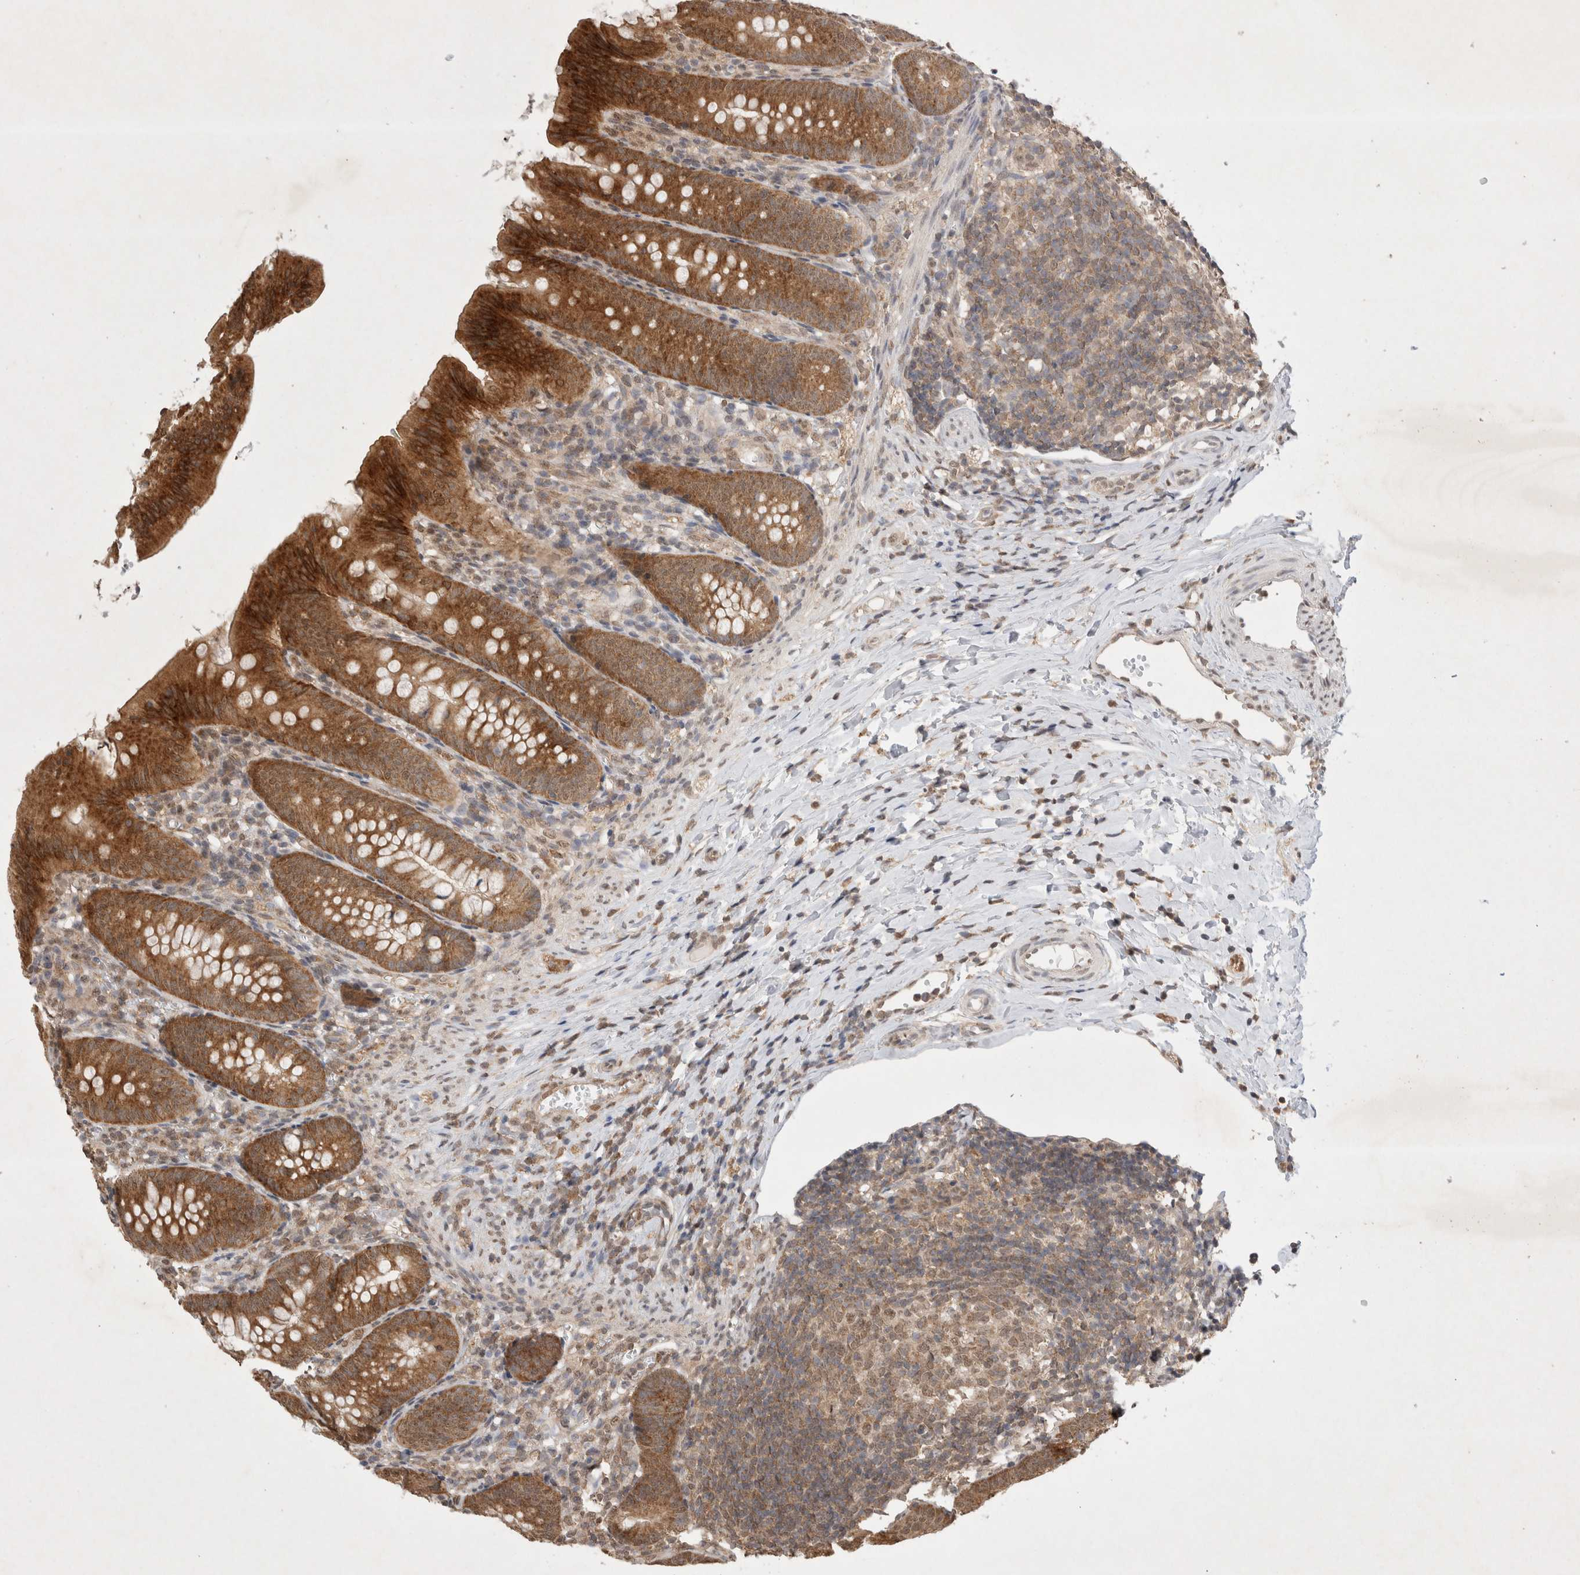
{"staining": {"intensity": "strong", "quantity": ">75%", "location": "cytoplasmic/membranous"}, "tissue": "appendix", "cell_type": "Glandular cells", "image_type": "normal", "snomed": [{"axis": "morphology", "description": "Normal tissue, NOS"}, {"axis": "topography", "description": "Appendix"}], "caption": "About >75% of glandular cells in benign appendix display strong cytoplasmic/membranous protein staining as visualized by brown immunohistochemical staining.", "gene": "WIPF2", "patient": {"sex": "male", "age": 1}}